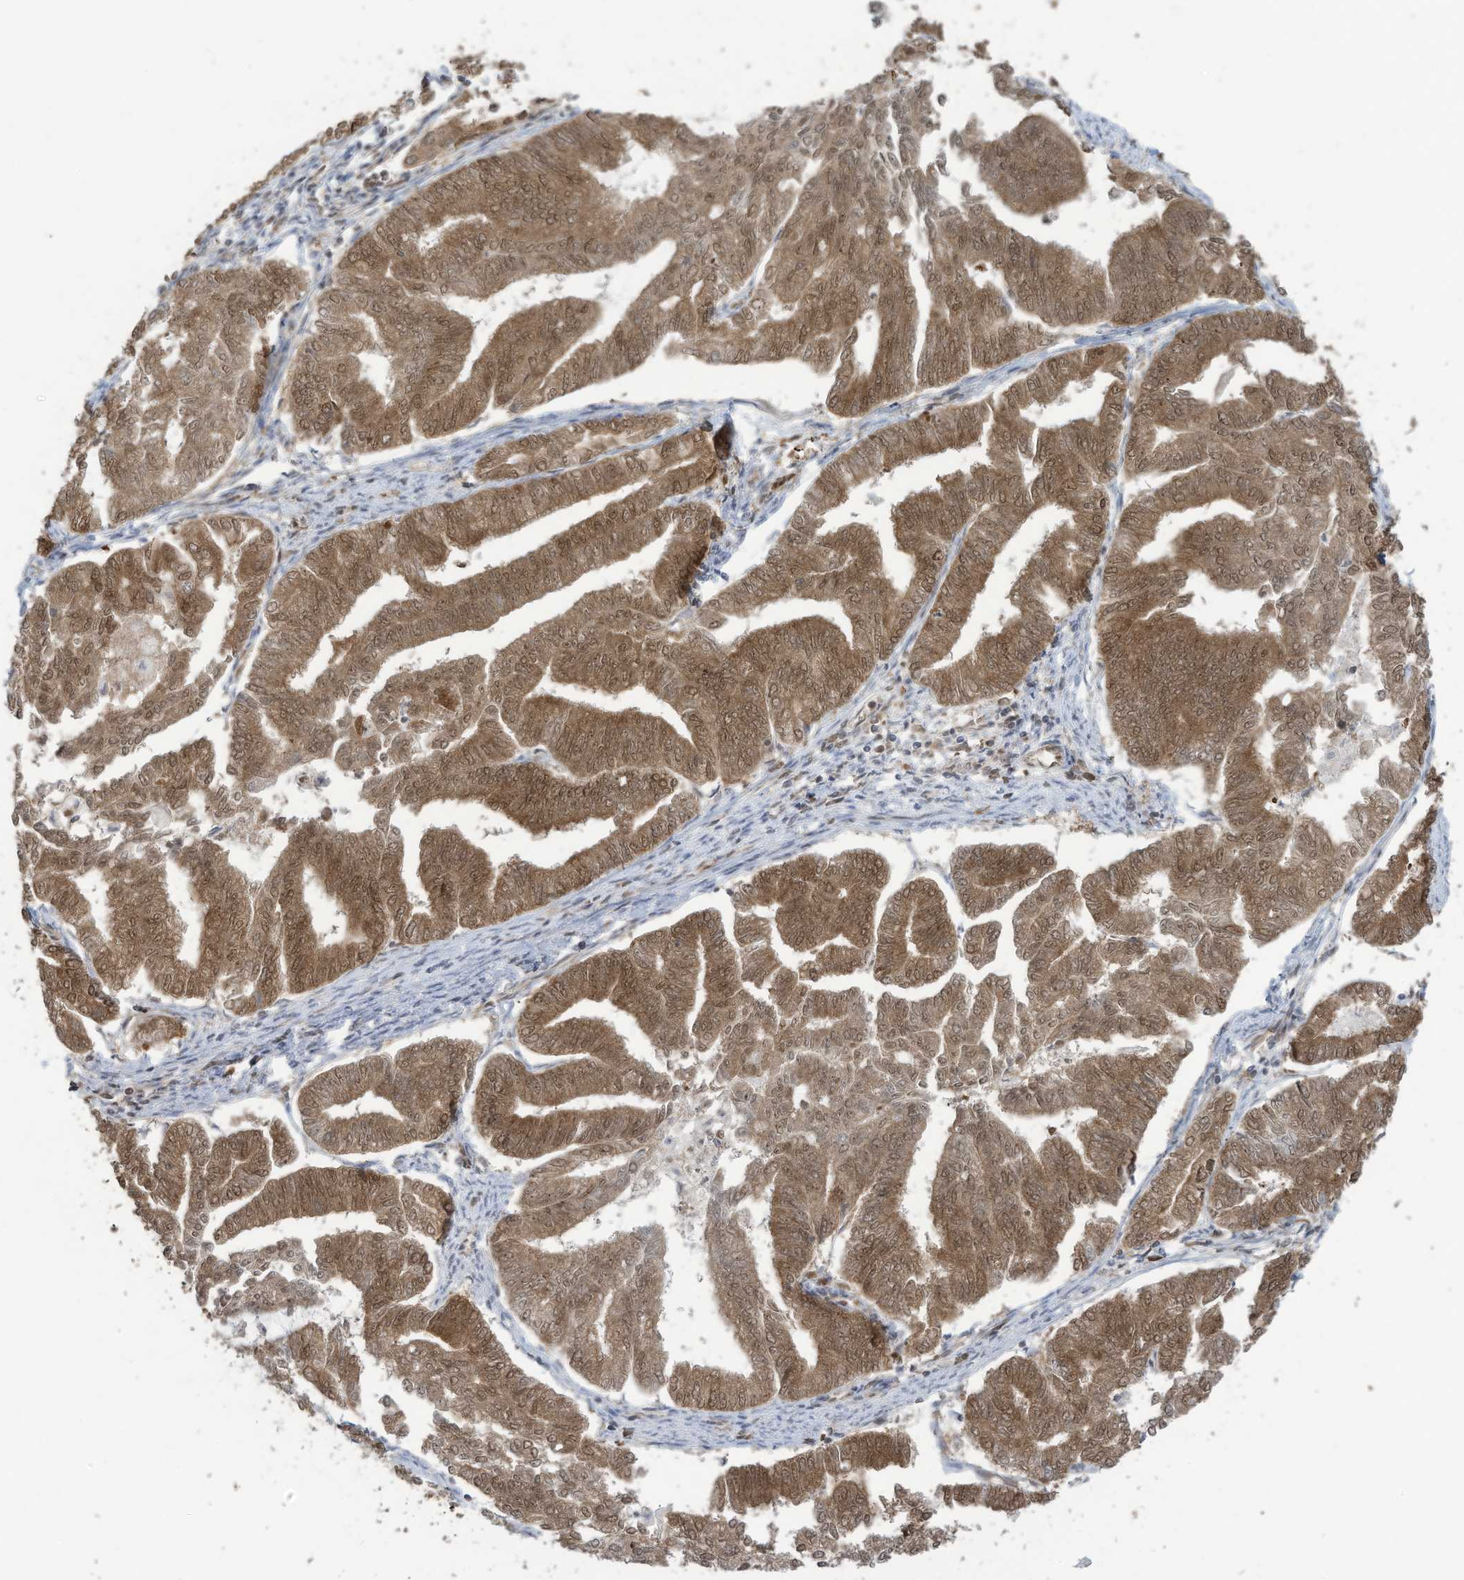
{"staining": {"intensity": "moderate", "quantity": ">75%", "location": "cytoplasmic/membranous,nuclear"}, "tissue": "endometrial cancer", "cell_type": "Tumor cells", "image_type": "cancer", "snomed": [{"axis": "morphology", "description": "Adenocarcinoma, NOS"}, {"axis": "topography", "description": "Endometrium"}], "caption": "A brown stain highlights moderate cytoplasmic/membranous and nuclear positivity of a protein in human endometrial cancer tumor cells. (DAB = brown stain, brightfield microscopy at high magnification).", "gene": "OLA1", "patient": {"sex": "female", "age": 79}}